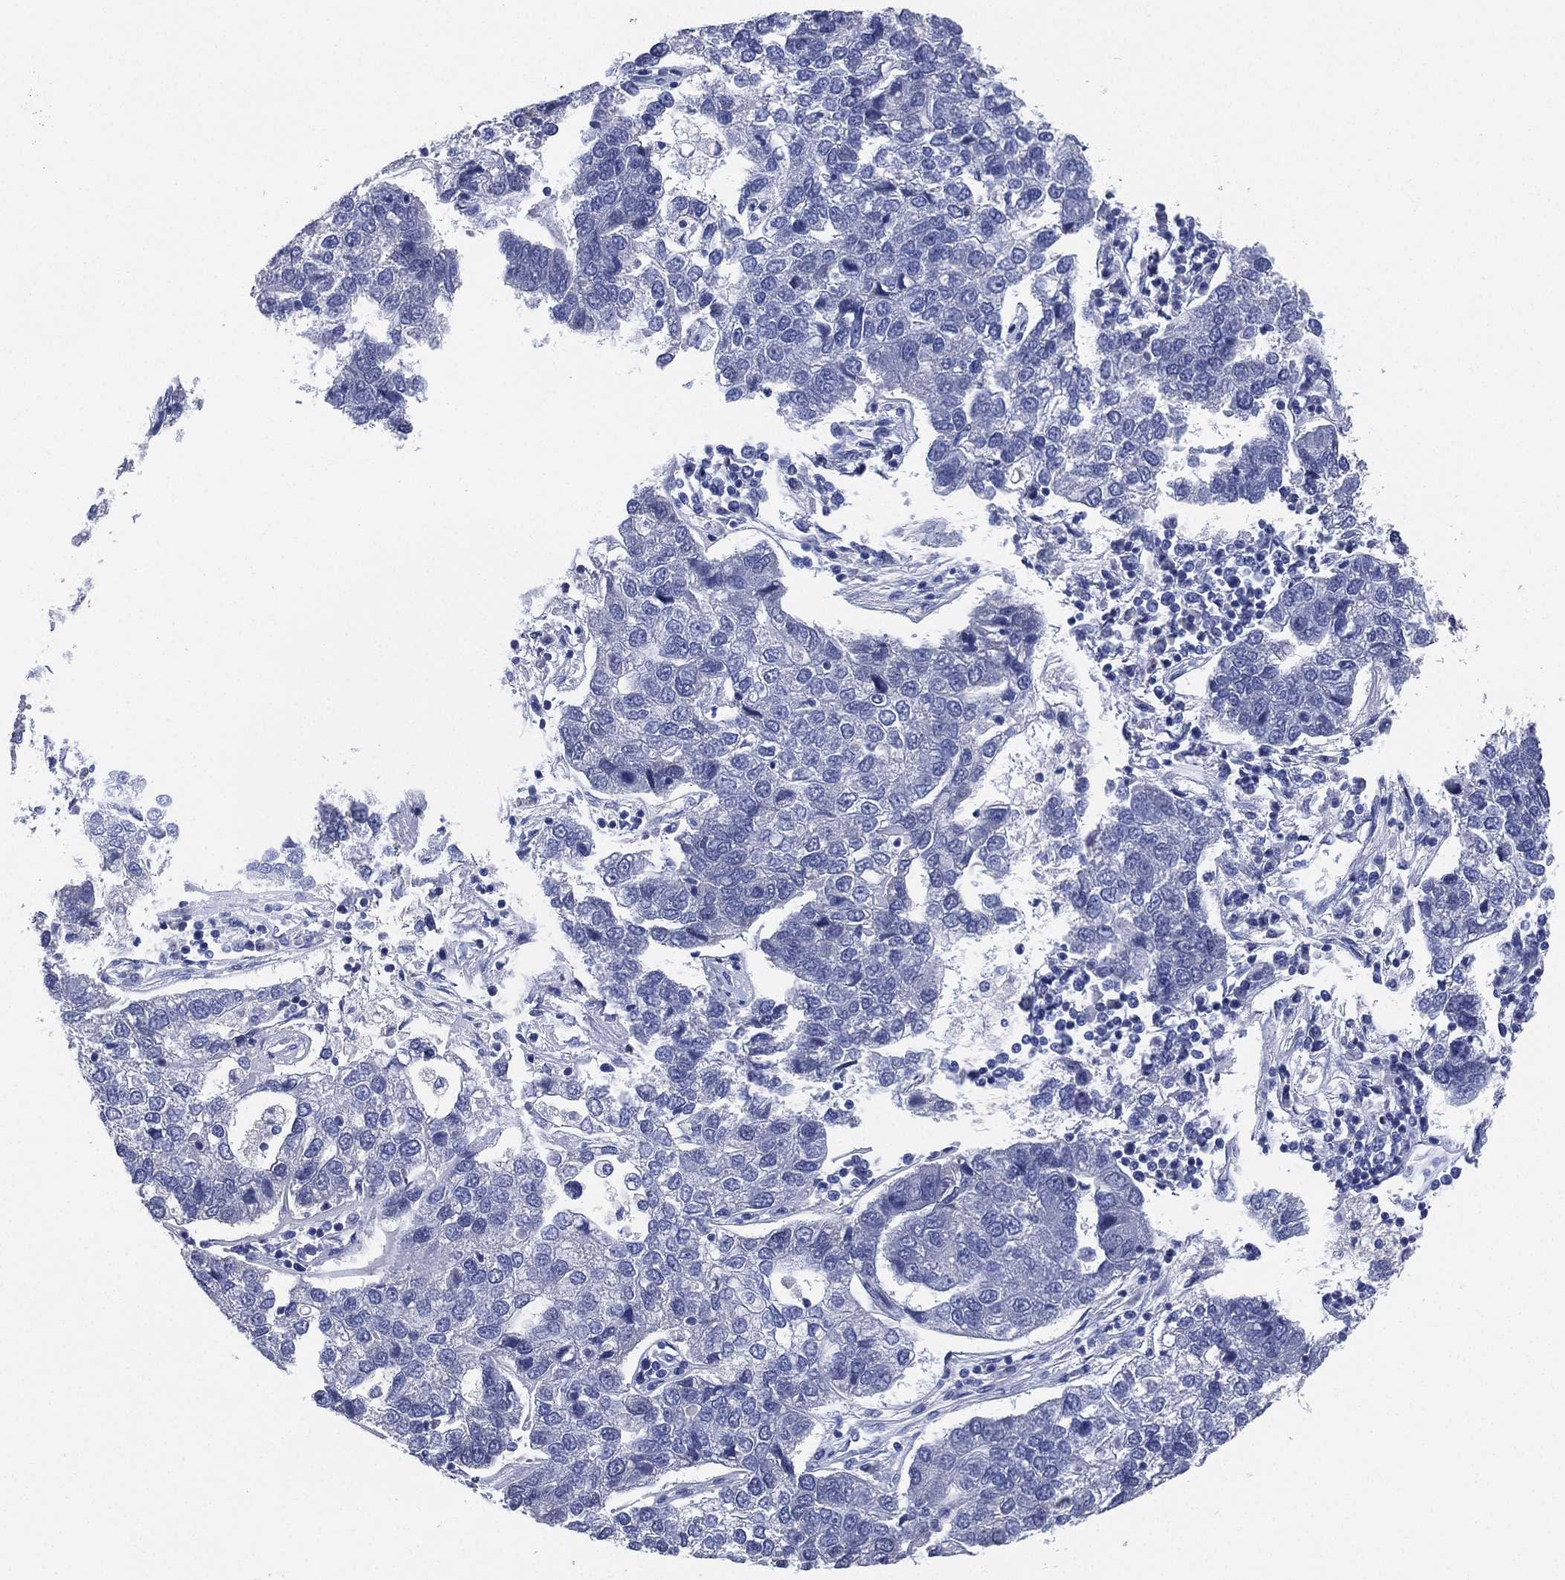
{"staining": {"intensity": "negative", "quantity": "none", "location": "none"}, "tissue": "pancreatic cancer", "cell_type": "Tumor cells", "image_type": "cancer", "snomed": [{"axis": "morphology", "description": "Adenocarcinoma, NOS"}, {"axis": "topography", "description": "Pancreas"}], "caption": "Human pancreatic cancer stained for a protein using immunohistochemistry (IHC) demonstrates no positivity in tumor cells.", "gene": "IYD", "patient": {"sex": "female", "age": 61}}